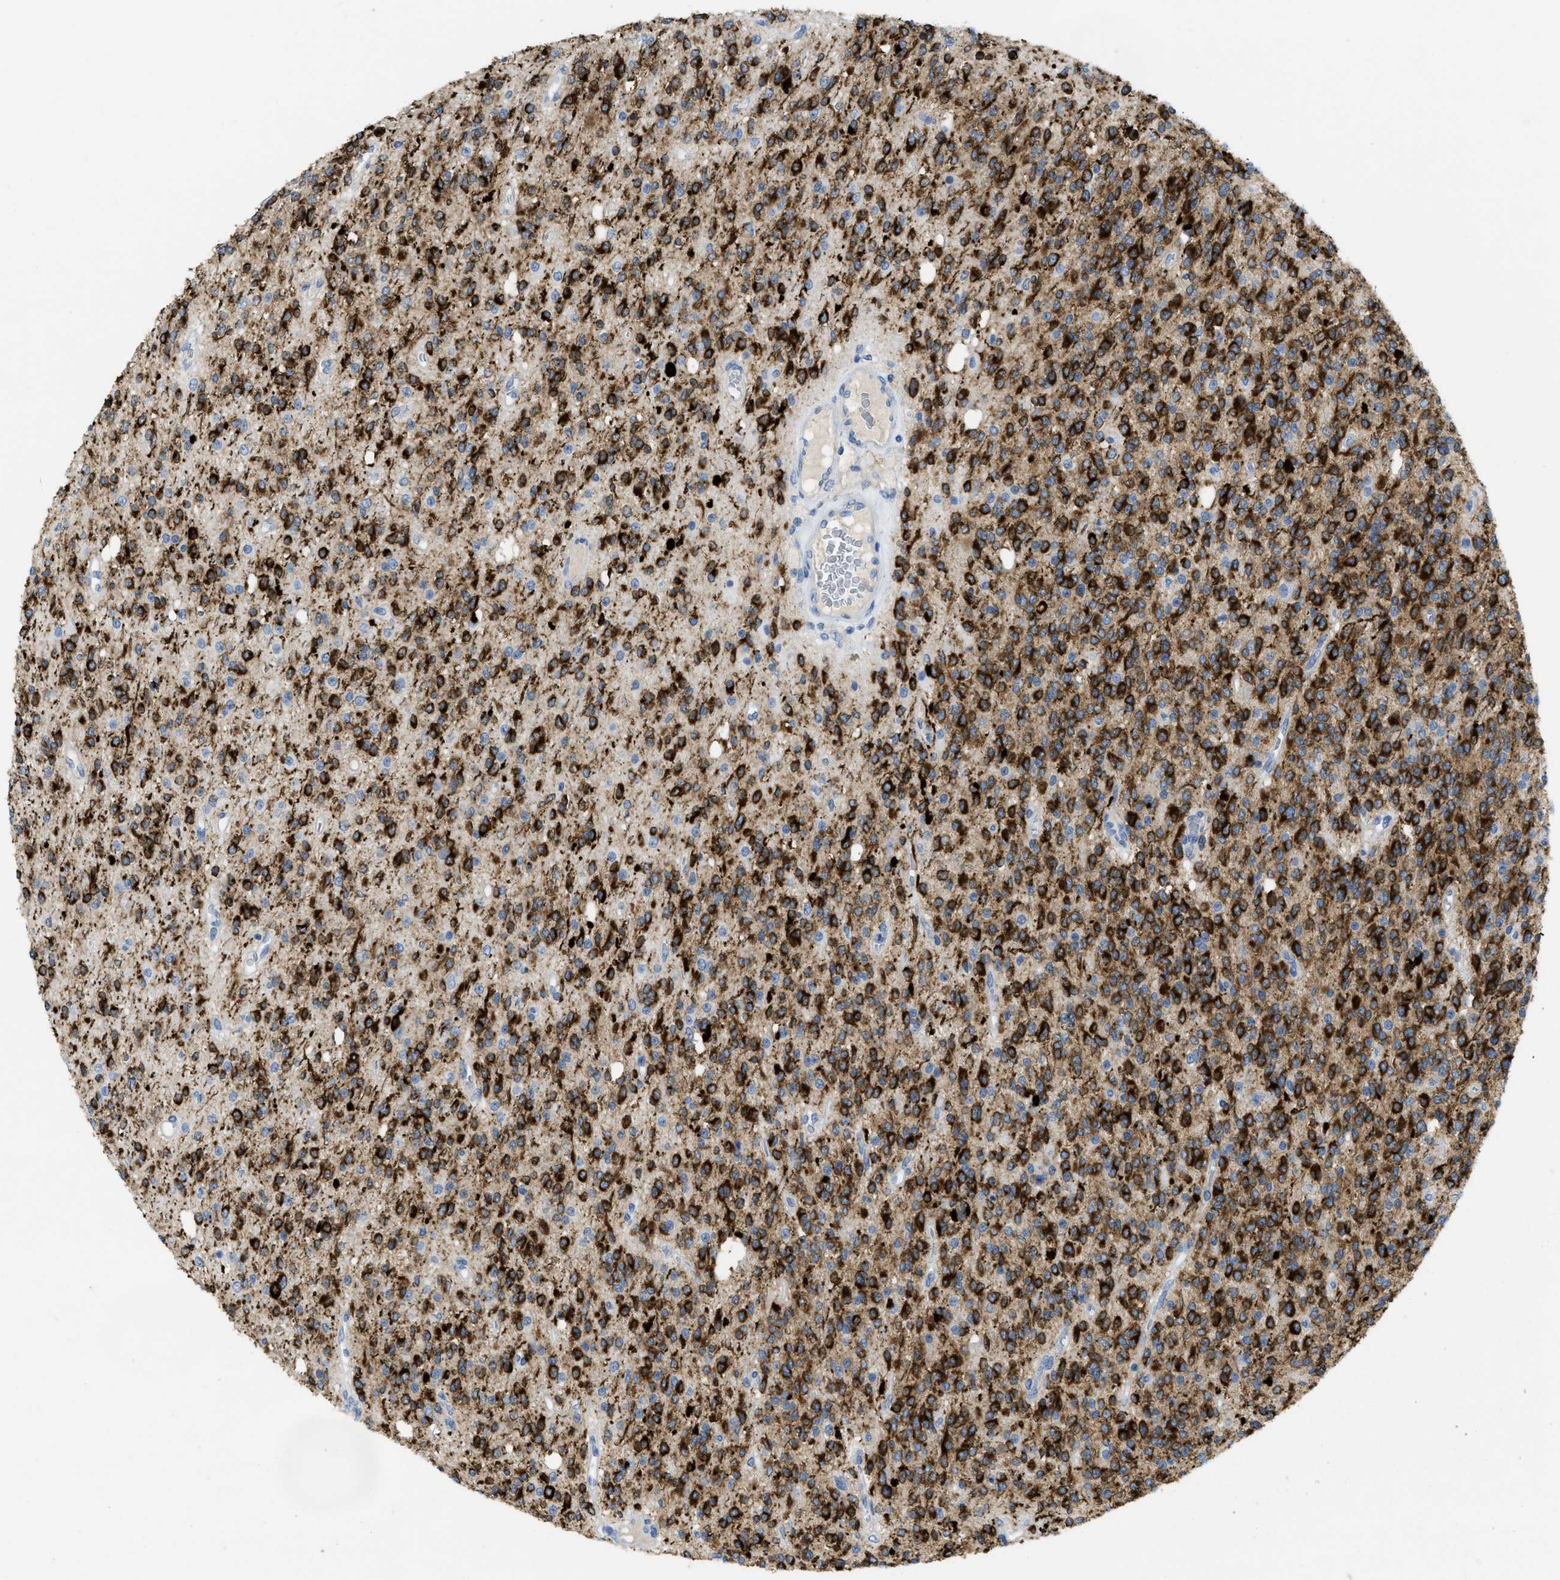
{"staining": {"intensity": "strong", "quantity": ">75%", "location": "cytoplasmic/membranous"}, "tissue": "glioma", "cell_type": "Tumor cells", "image_type": "cancer", "snomed": [{"axis": "morphology", "description": "Glioma, malignant, High grade"}, {"axis": "topography", "description": "Brain"}], "caption": "Malignant glioma (high-grade) tissue reveals strong cytoplasmic/membranous staining in approximately >75% of tumor cells", "gene": "CNNM4", "patient": {"sex": "male", "age": 34}}